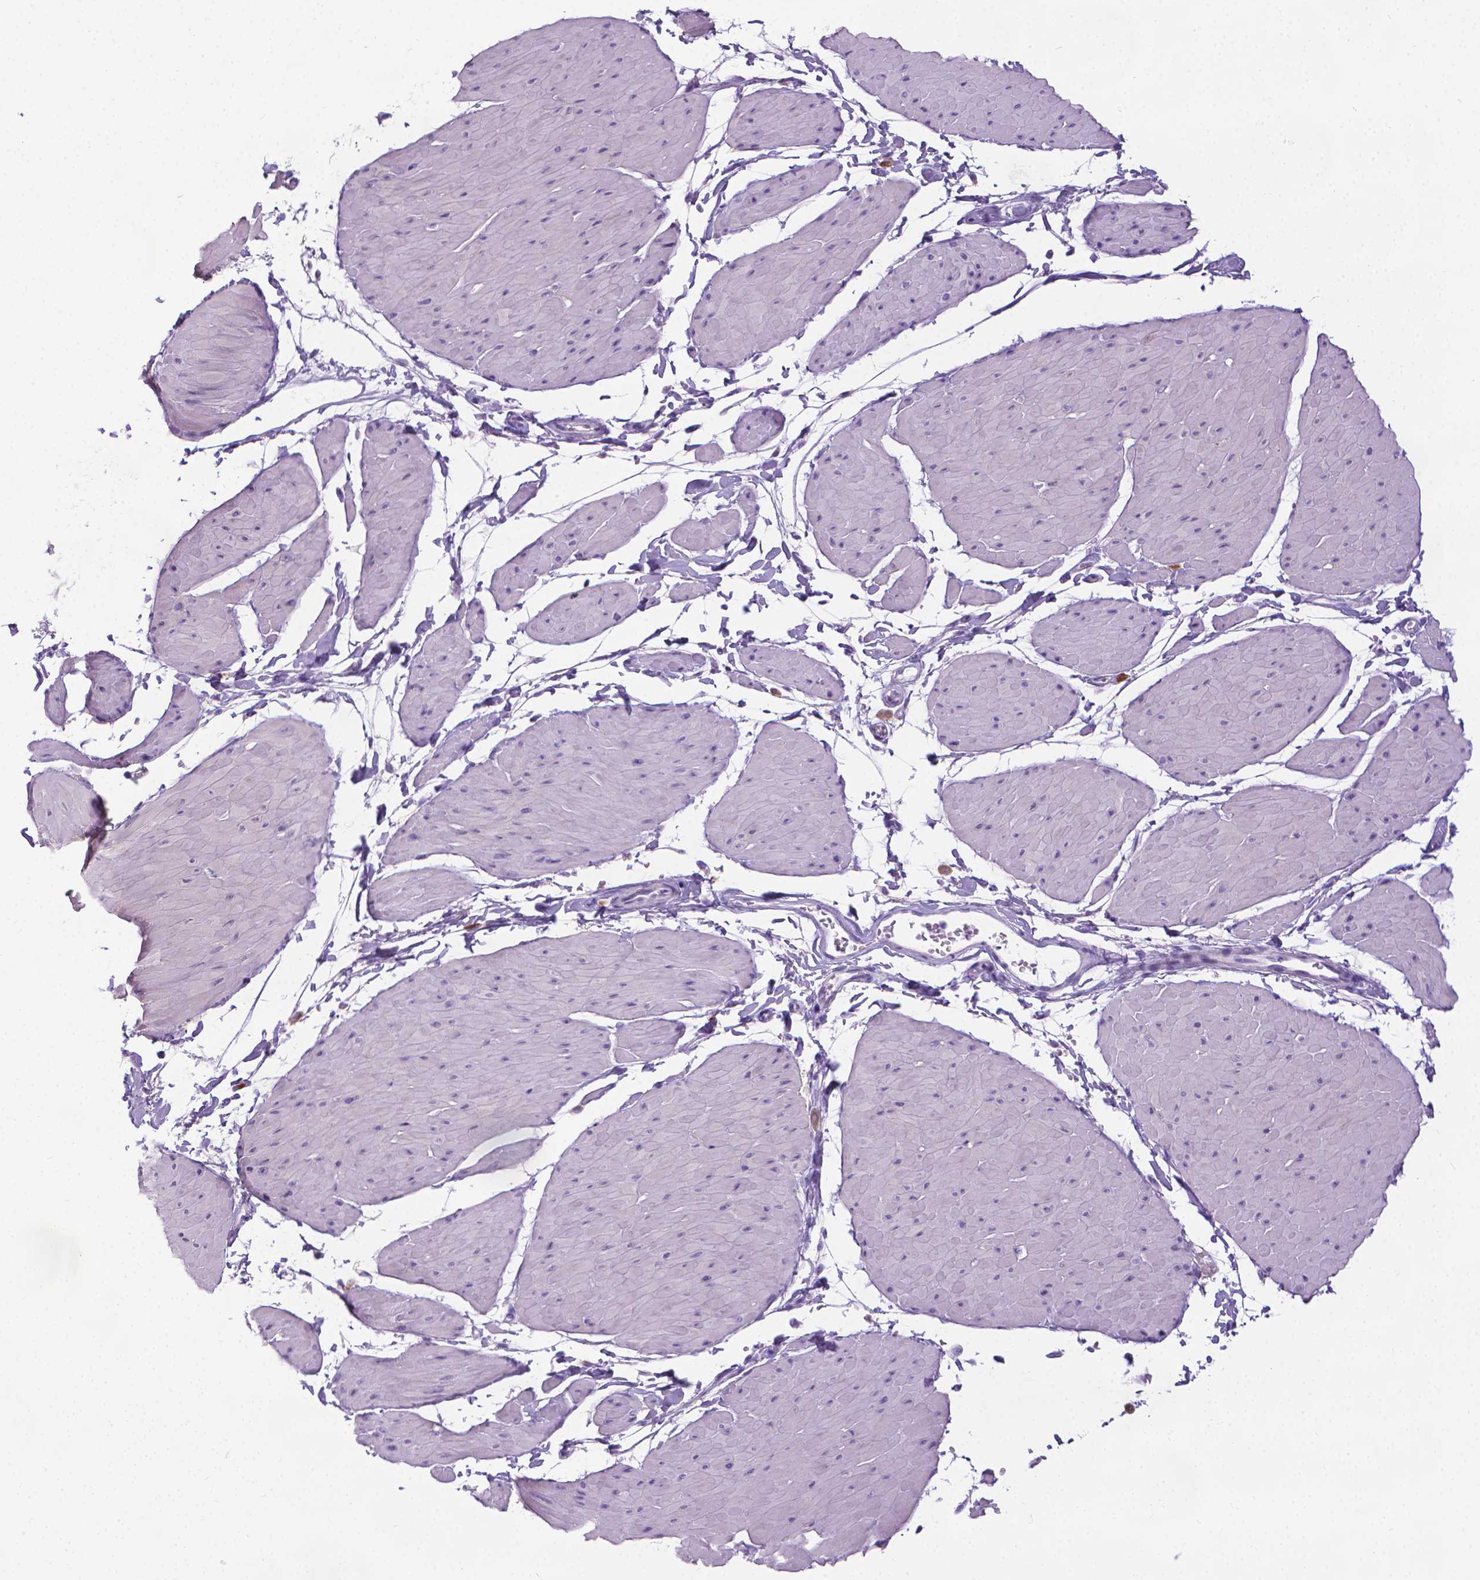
{"staining": {"intensity": "negative", "quantity": "none", "location": "none"}, "tissue": "adipose tissue", "cell_type": "Adipocytes", "image_type": "normal", "snomed": [{"axis": "morphology", "description": "Normal tissue, NOS"}, {"axis": "topography", "description": "Smooth muscle"}, {"axis": "topography", "description": "Peripheral nerve tissue"}], "caption": "Immunohistochemical staining of normal human adipose tissue exhibits no significant positivity in adipocytes. The staining was performed using DAB (3,3'-diaminobenzidine) to visualize the protein expression in brown, while the nuclei were stained in blue with hematoxylin (Magnification: 20x).", "gene": "SPAG6", "patient": {"sex": "male", "age": 58}}